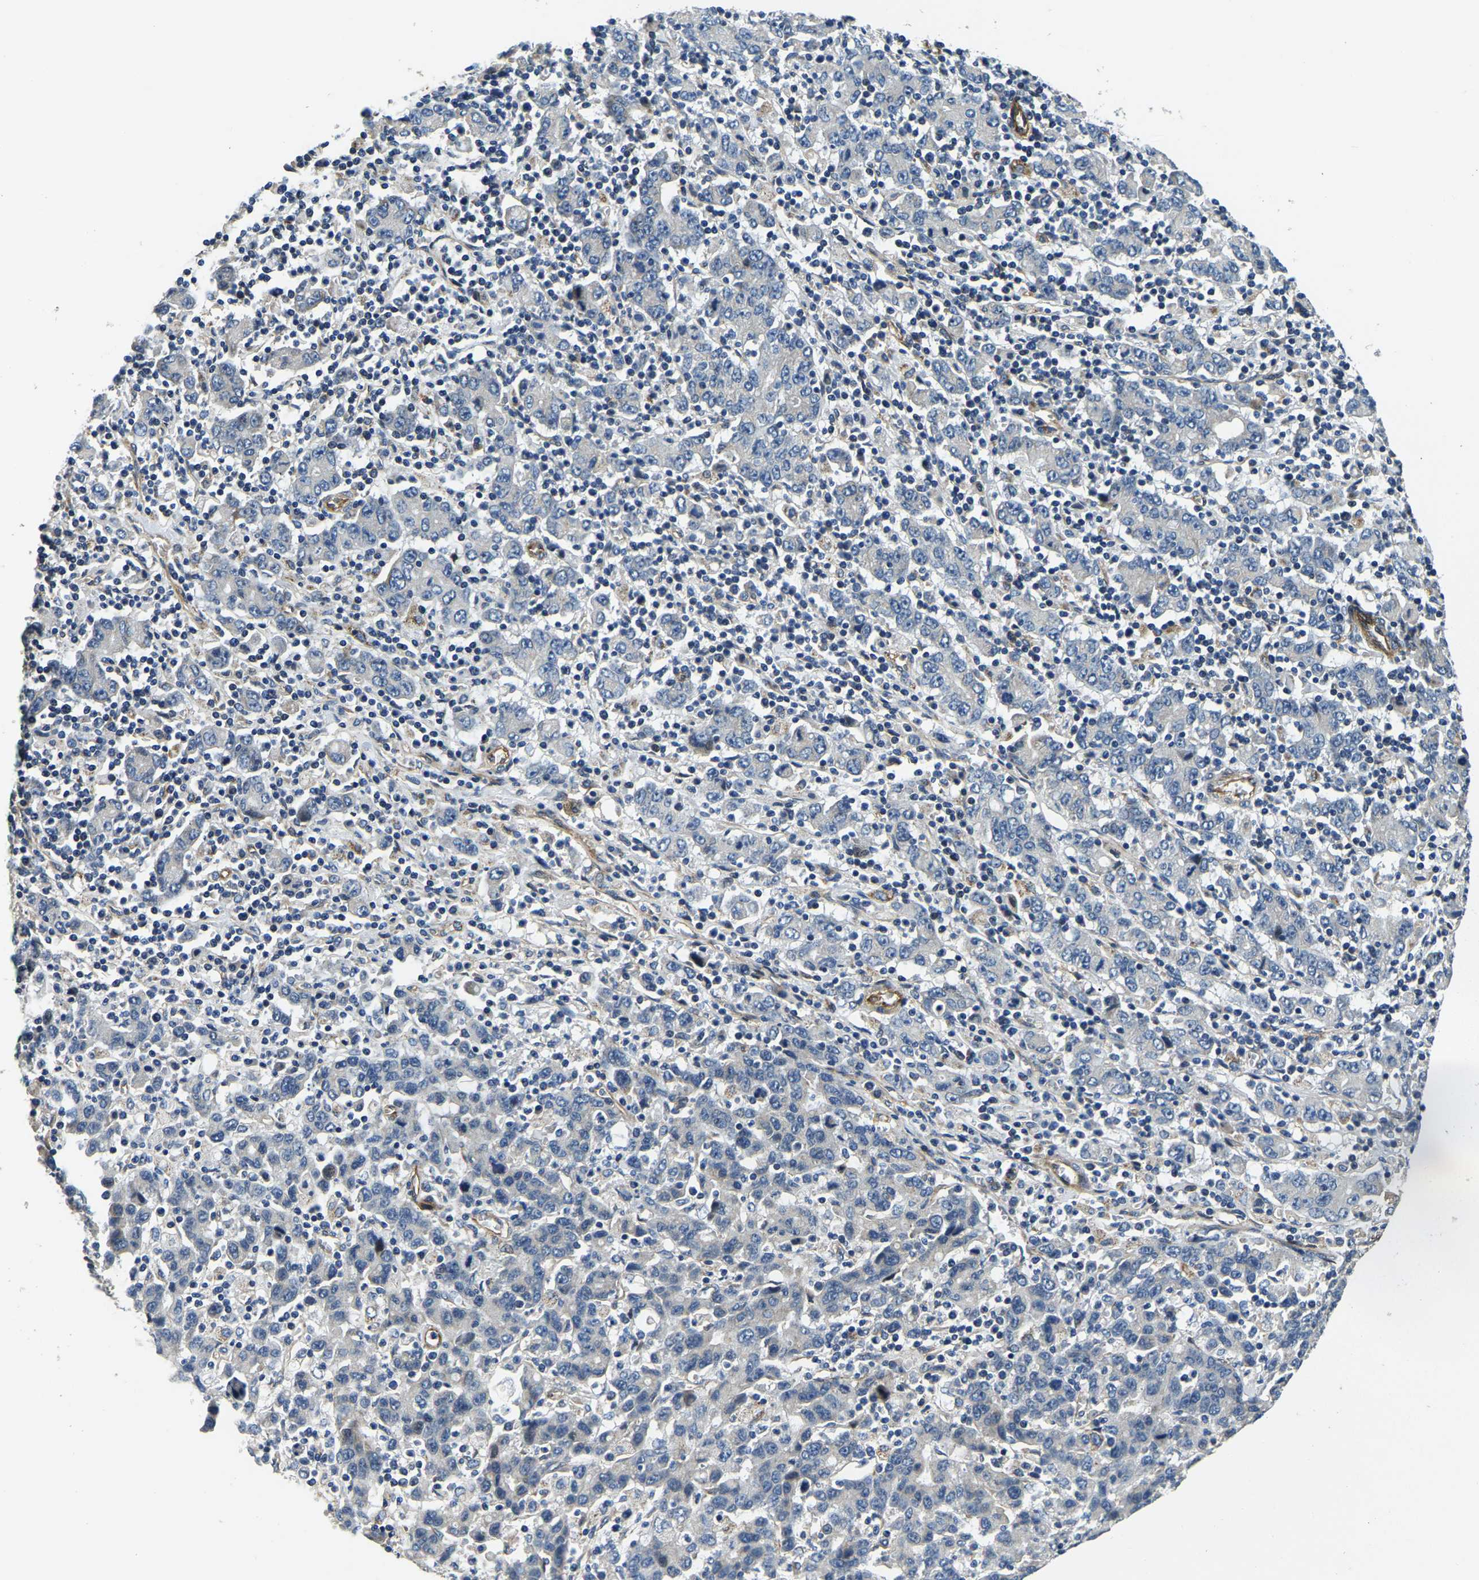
{"staining": {"intensity": "weak", "quantity": "25%-75%", "location": "cytoplasmic/membranous"}, "tissue": "stomach cancer", "cell_type": "Tumor cells", "image_type": "cancer", "snomed": [{"axis": "morphology", "description": "Adenocarcinoma, NOS"}, {"axis": "topography", "description": "Stomach, upper"}], "caption": "Protein analysis of stomach cancer (adenocarcinoma) tissue displays weak cytoplasmic/membranous positivity in approximately 25%-75% of tumor cells.", "gene": "RNF39", "patient": {"sex": "male", "age": 69}}